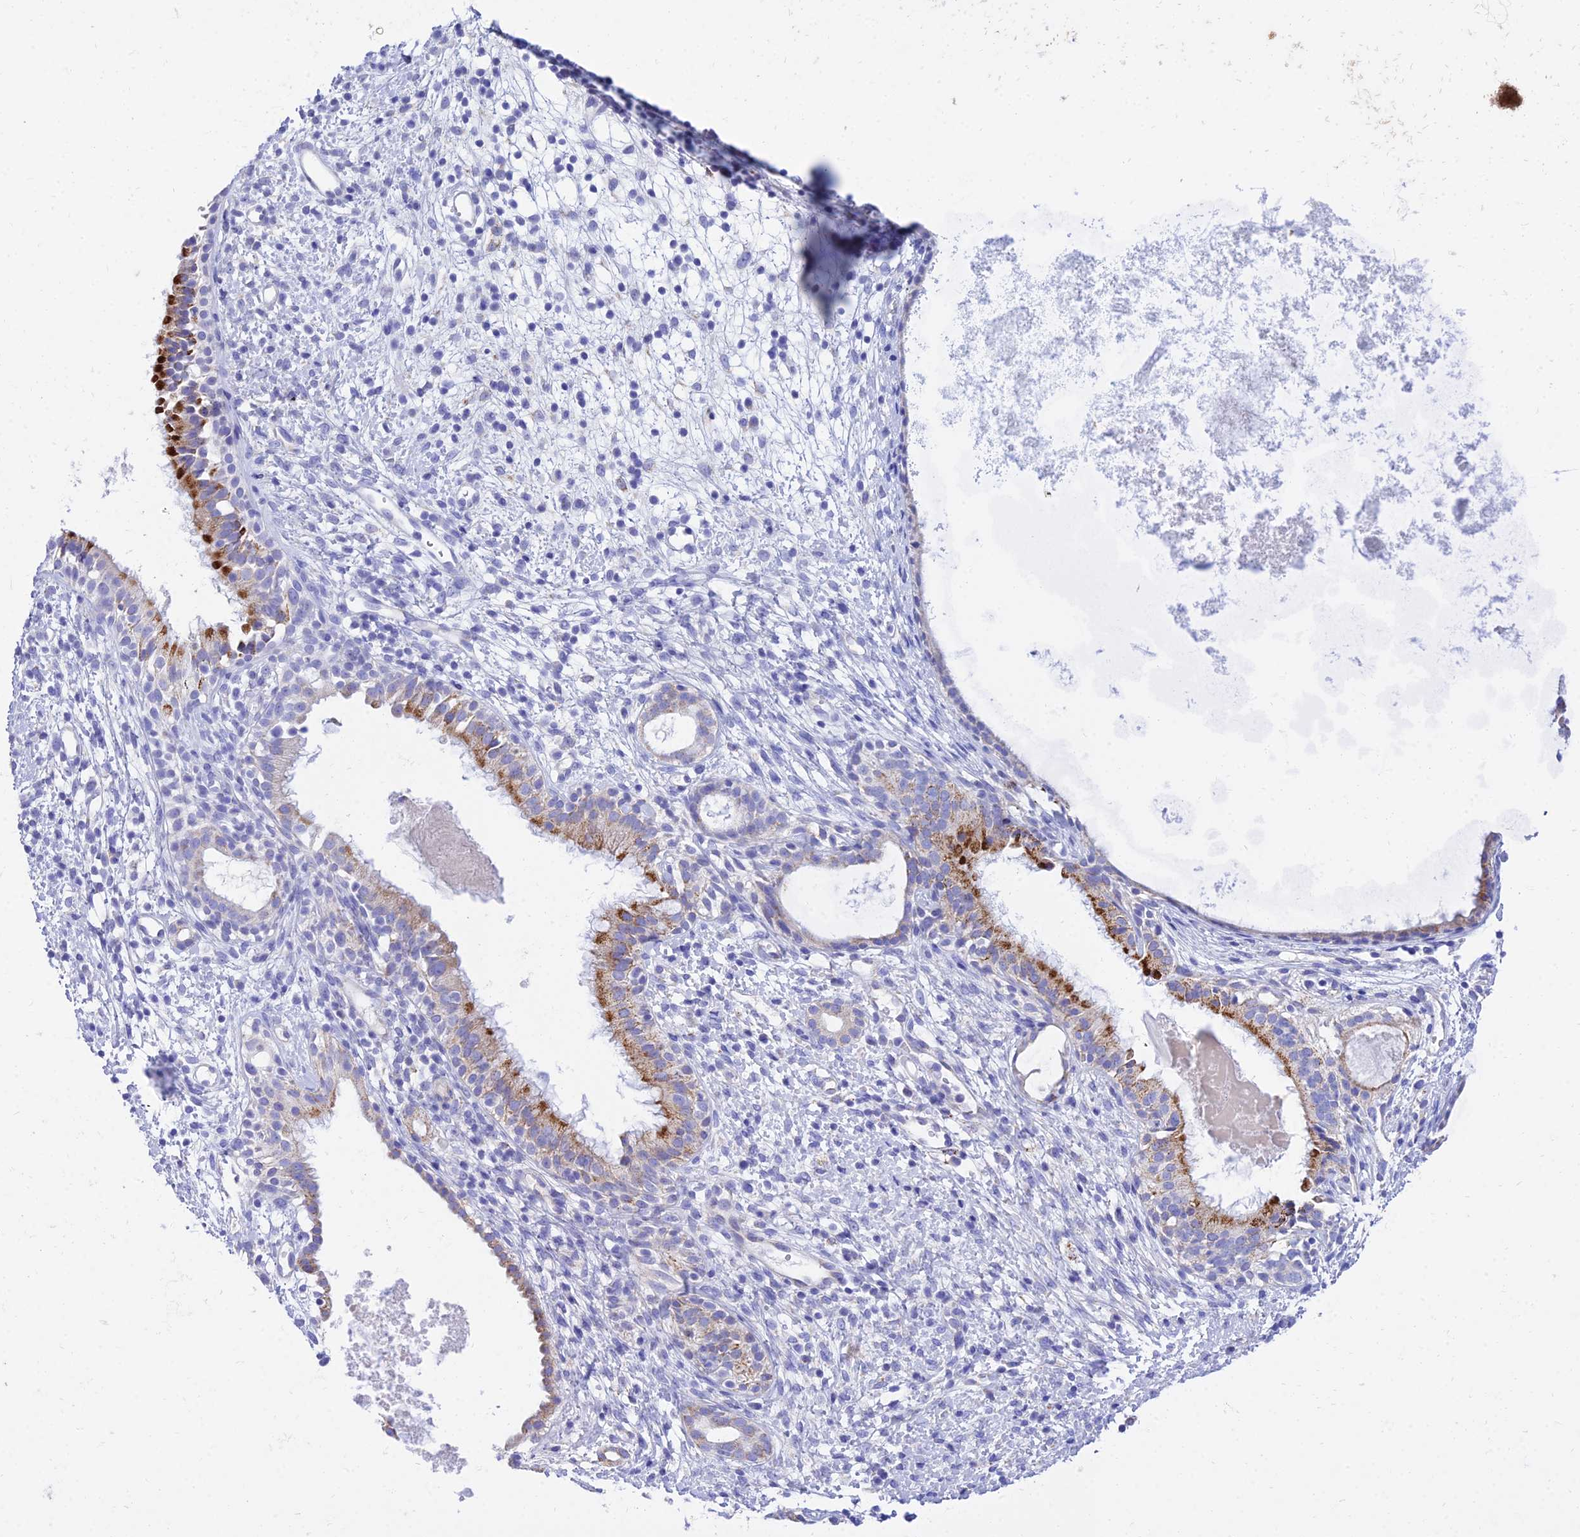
{"staining": {"intensity": "strong", "quantity": "25%-75%", "location": "cytoplasmic/membranous"}, "tissue": "nasopharynx", "cell_type": "Respiratory epithelial cells", "image_type": "normal", "snomed": [{"axis": "morphology", "description": "Normal tissue, NOS"}, {"axis": "topography", "description": "Nasopharynx"}], "caption": "Immunohistochemistry (IHC) photomicrograph of unremarkable nasopharynx stained for a protein (brown), which displays high levels of strong cytoplasmic/membranous positivity in about 25%-75% of respiratory epithelial cells.", "gene": "PKN3", "patient": {"sex": "male", "age": 22}}